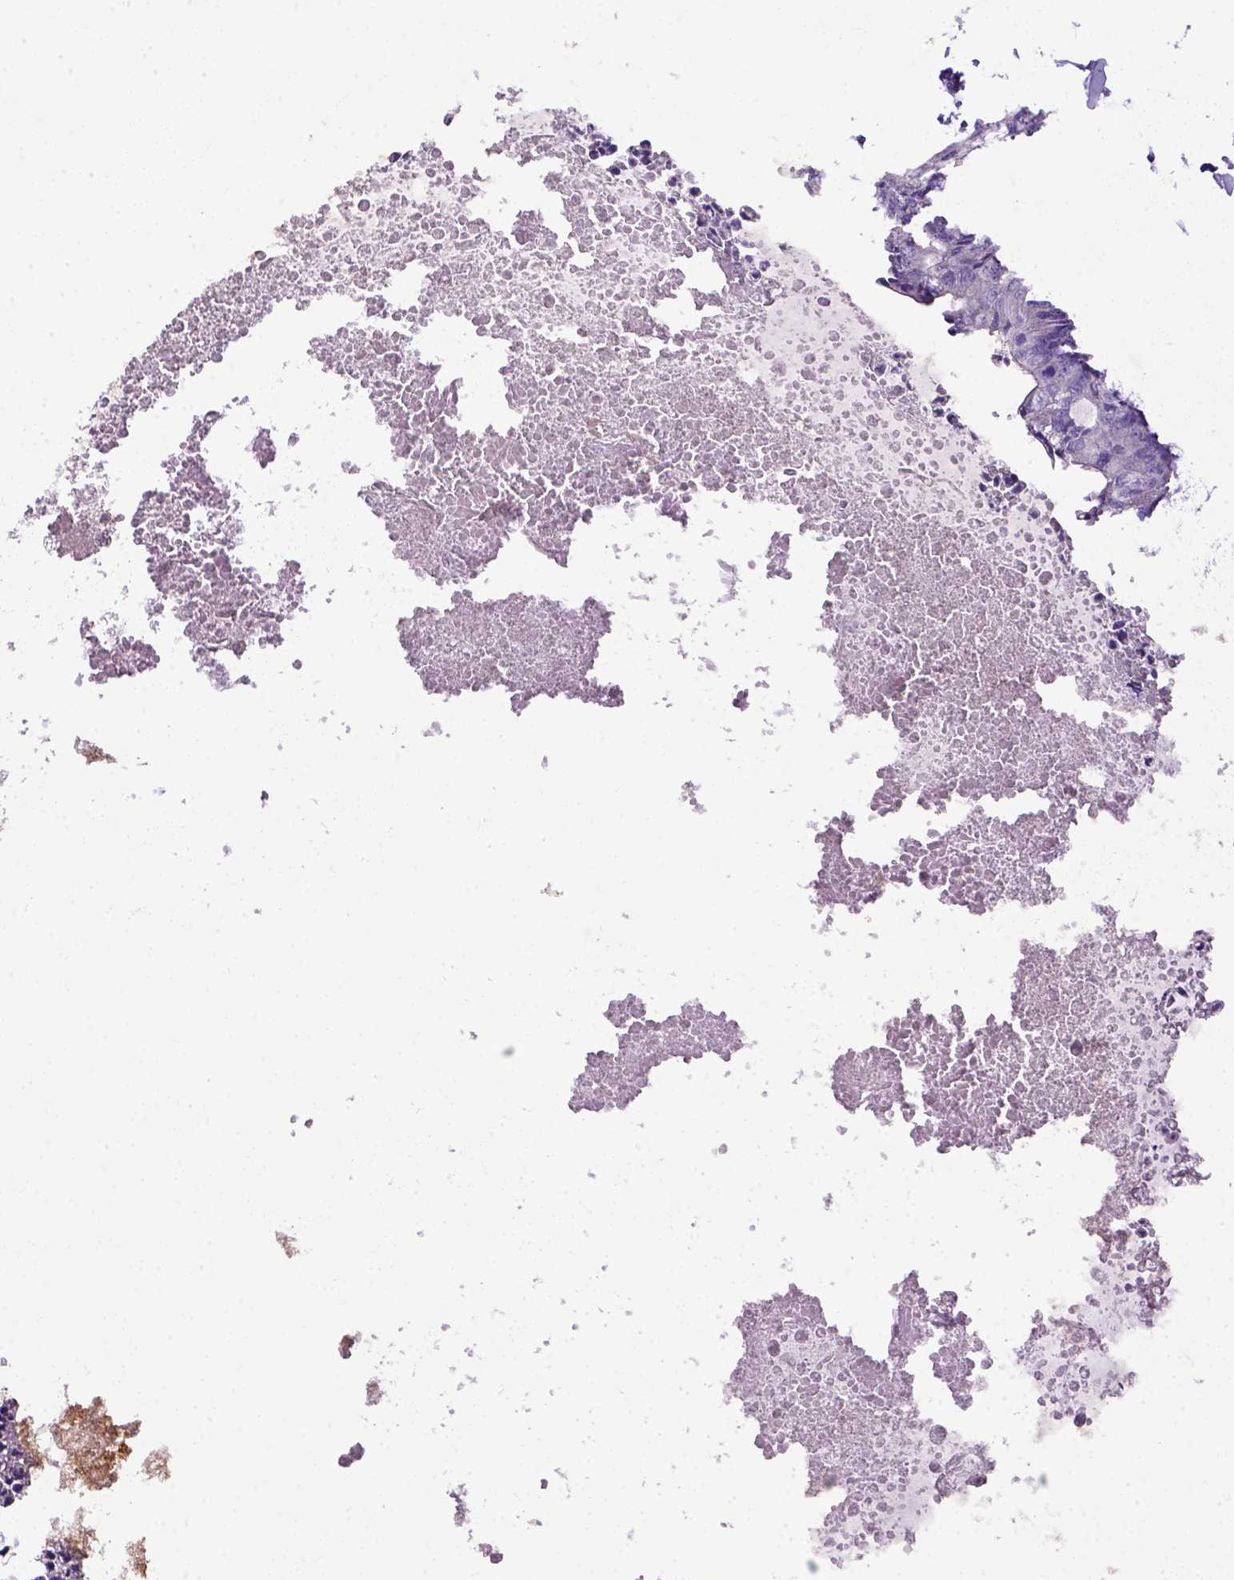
{"staining": {"intensity": "negative", "quantity": "none", "location": "none"}, "tissue": "colorectal cancer", "cell_type": "Tumor cells", "image_type": "cancer", "snomed": [{"axis": "morphology", "description": "Adenocarcinoma, NOS"}, {"axis": "topography", "description": "Colon"}, {"axis": "topography", "description": "Rectum"}], "caption": "IHC micrograph of colorectal adenocarcinoma stained for a protein (brown), which exhibits no expression in tumor cells.", "gene": "CD68", "patient": {"sex": "male", "age": 57}}